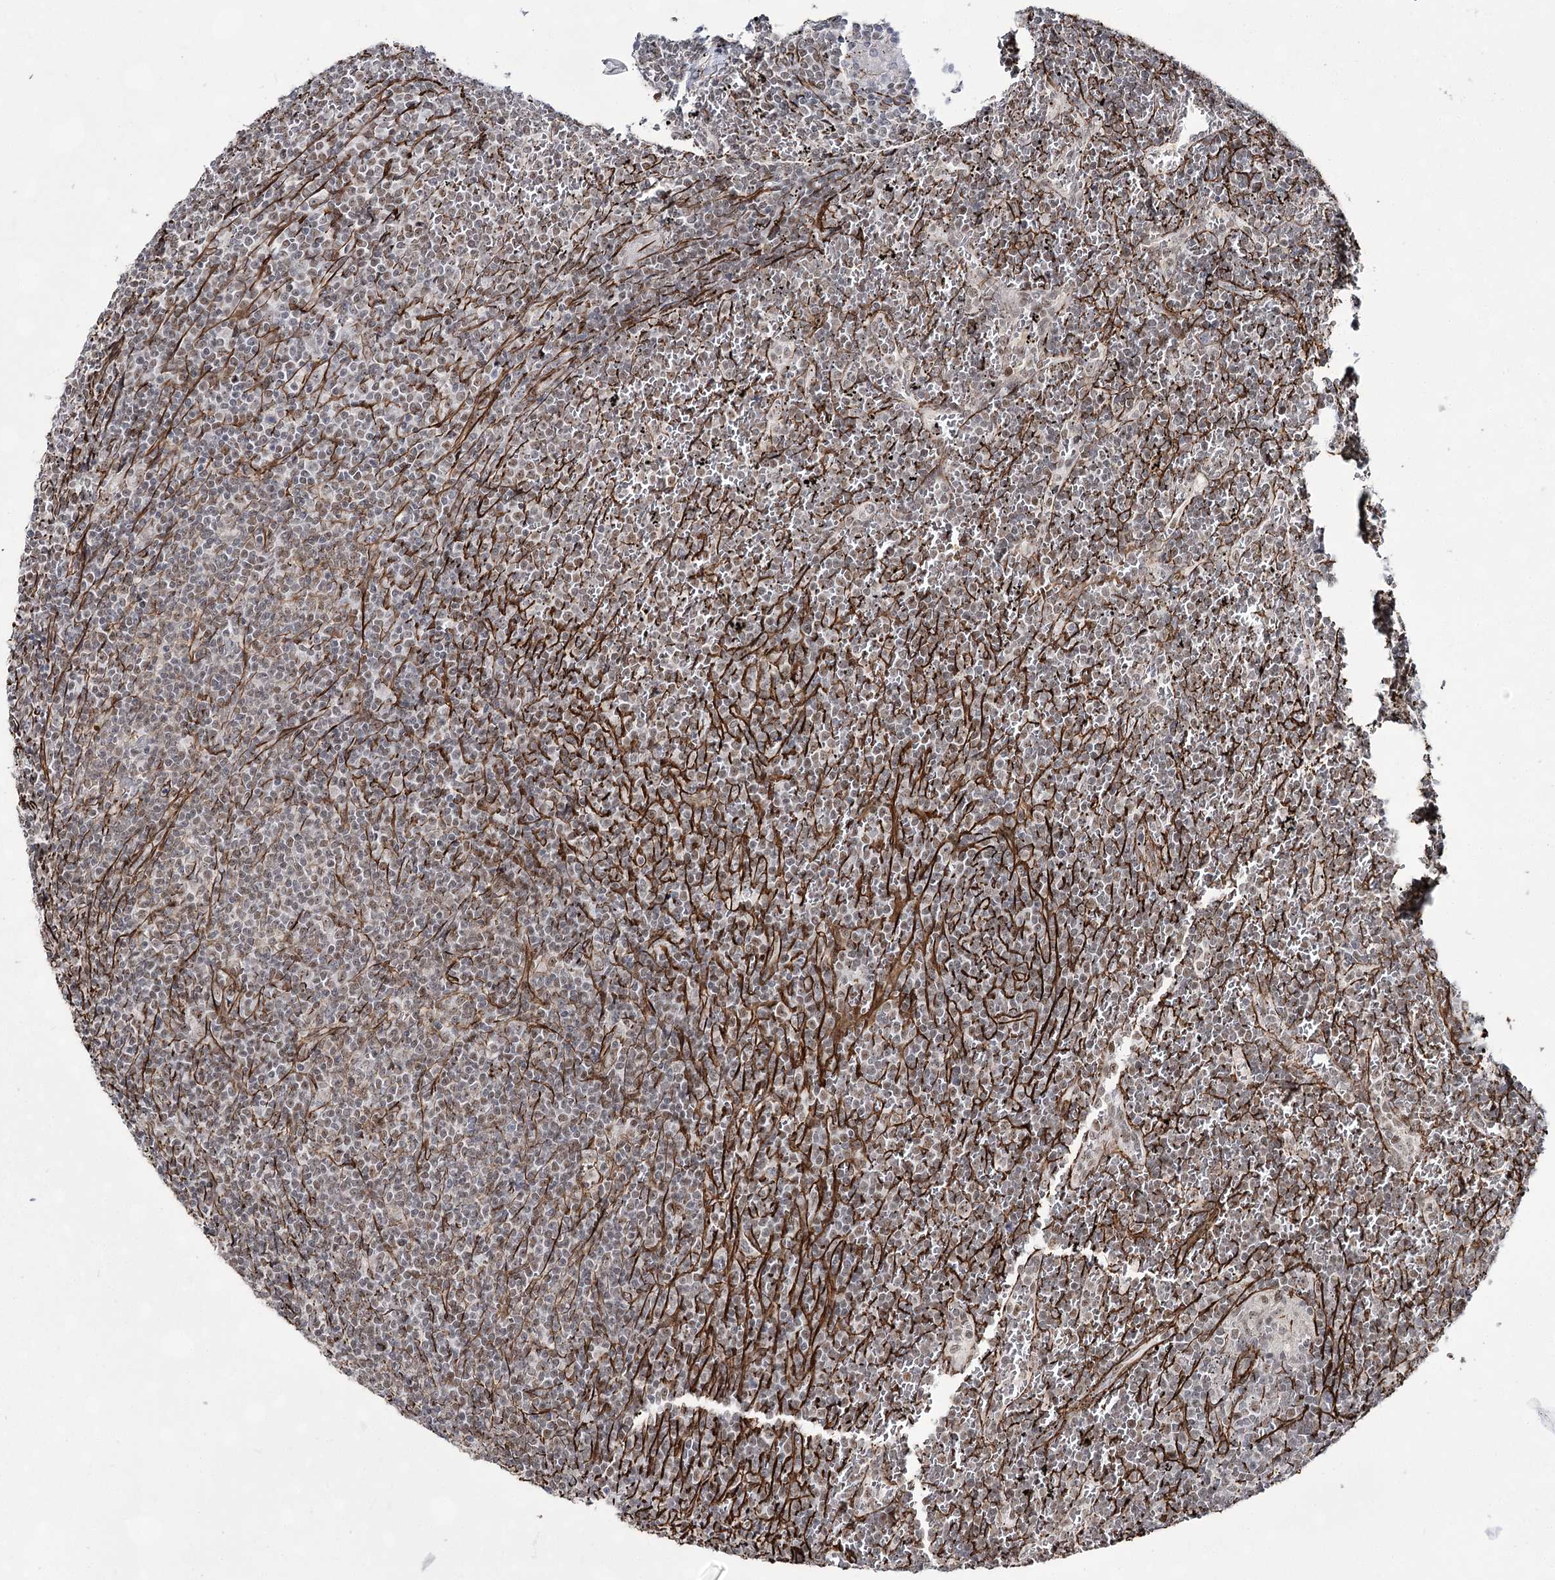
{"staining": {"intensity": "weak", "quantity": "25%-75%", "location": "nuclear"}, "tissue": "lymphoma", "cell_type": "Tumor cells", "image_type": "cancer", "snomed": [{"axis": "morphology", "description": "Malignant lymphoma, non-Hodgkin's type, Low grade"}, {"axis": "topography", "description": "Spleen"}], "caption": "Protein expression analysis of lymphoma demonstrates weak nuclear staining in approximately 25%-75% of tumor cells. Using DAB (3,3'-diaminobenzidine) (brown) and hematoxylin (blue) stains, captured at high magnification using brightfield microscopy.", "gene": "CWF19L1", "patient": {"sex": "female", "age": 19}}